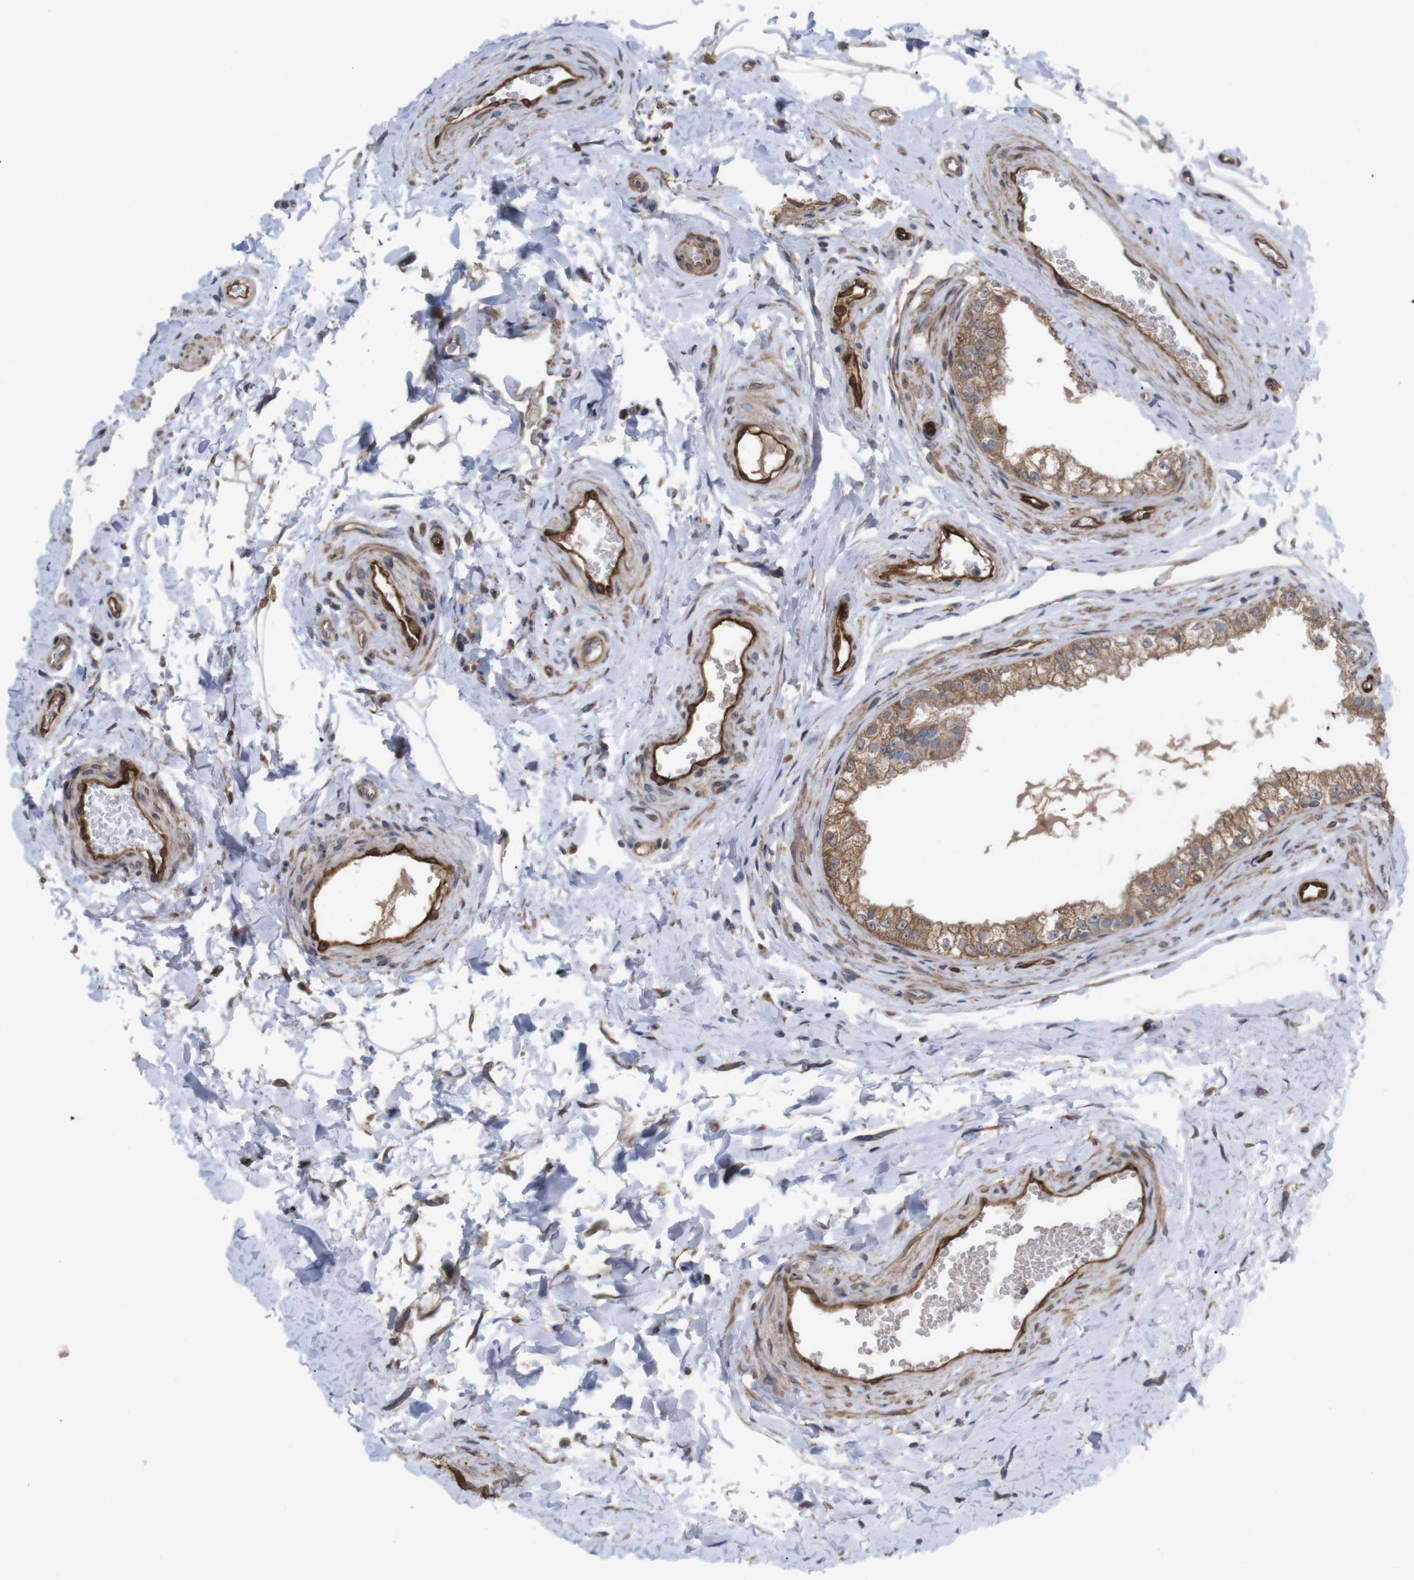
{"staining": {"intensity": "moderate", "quantity": ">75%", "location": "cytoplasmic/membranous"}, "tissue": "epididymis", "cell_type": "Glandular cells", "image_type": "normal", "snomed": [{"axis": "morphology", "description": "Normal tissue, NOS"}, {"axis": "topography", "description": "Epididymis"}], "caption": "Immunohistochemistry (DAB (3,3'-diaminobenzidine)) staining of unremarkable epididymis demonstrates moderate cytoplasmic/membranous protein staining in approximately >75% of glandular cells. (DAB (3,3'-diaminobenzidine) IHC with brightfield microscopy, high magnification).", "gene": "TIAM1", "patient": {"sex": "male", "age": 56}}